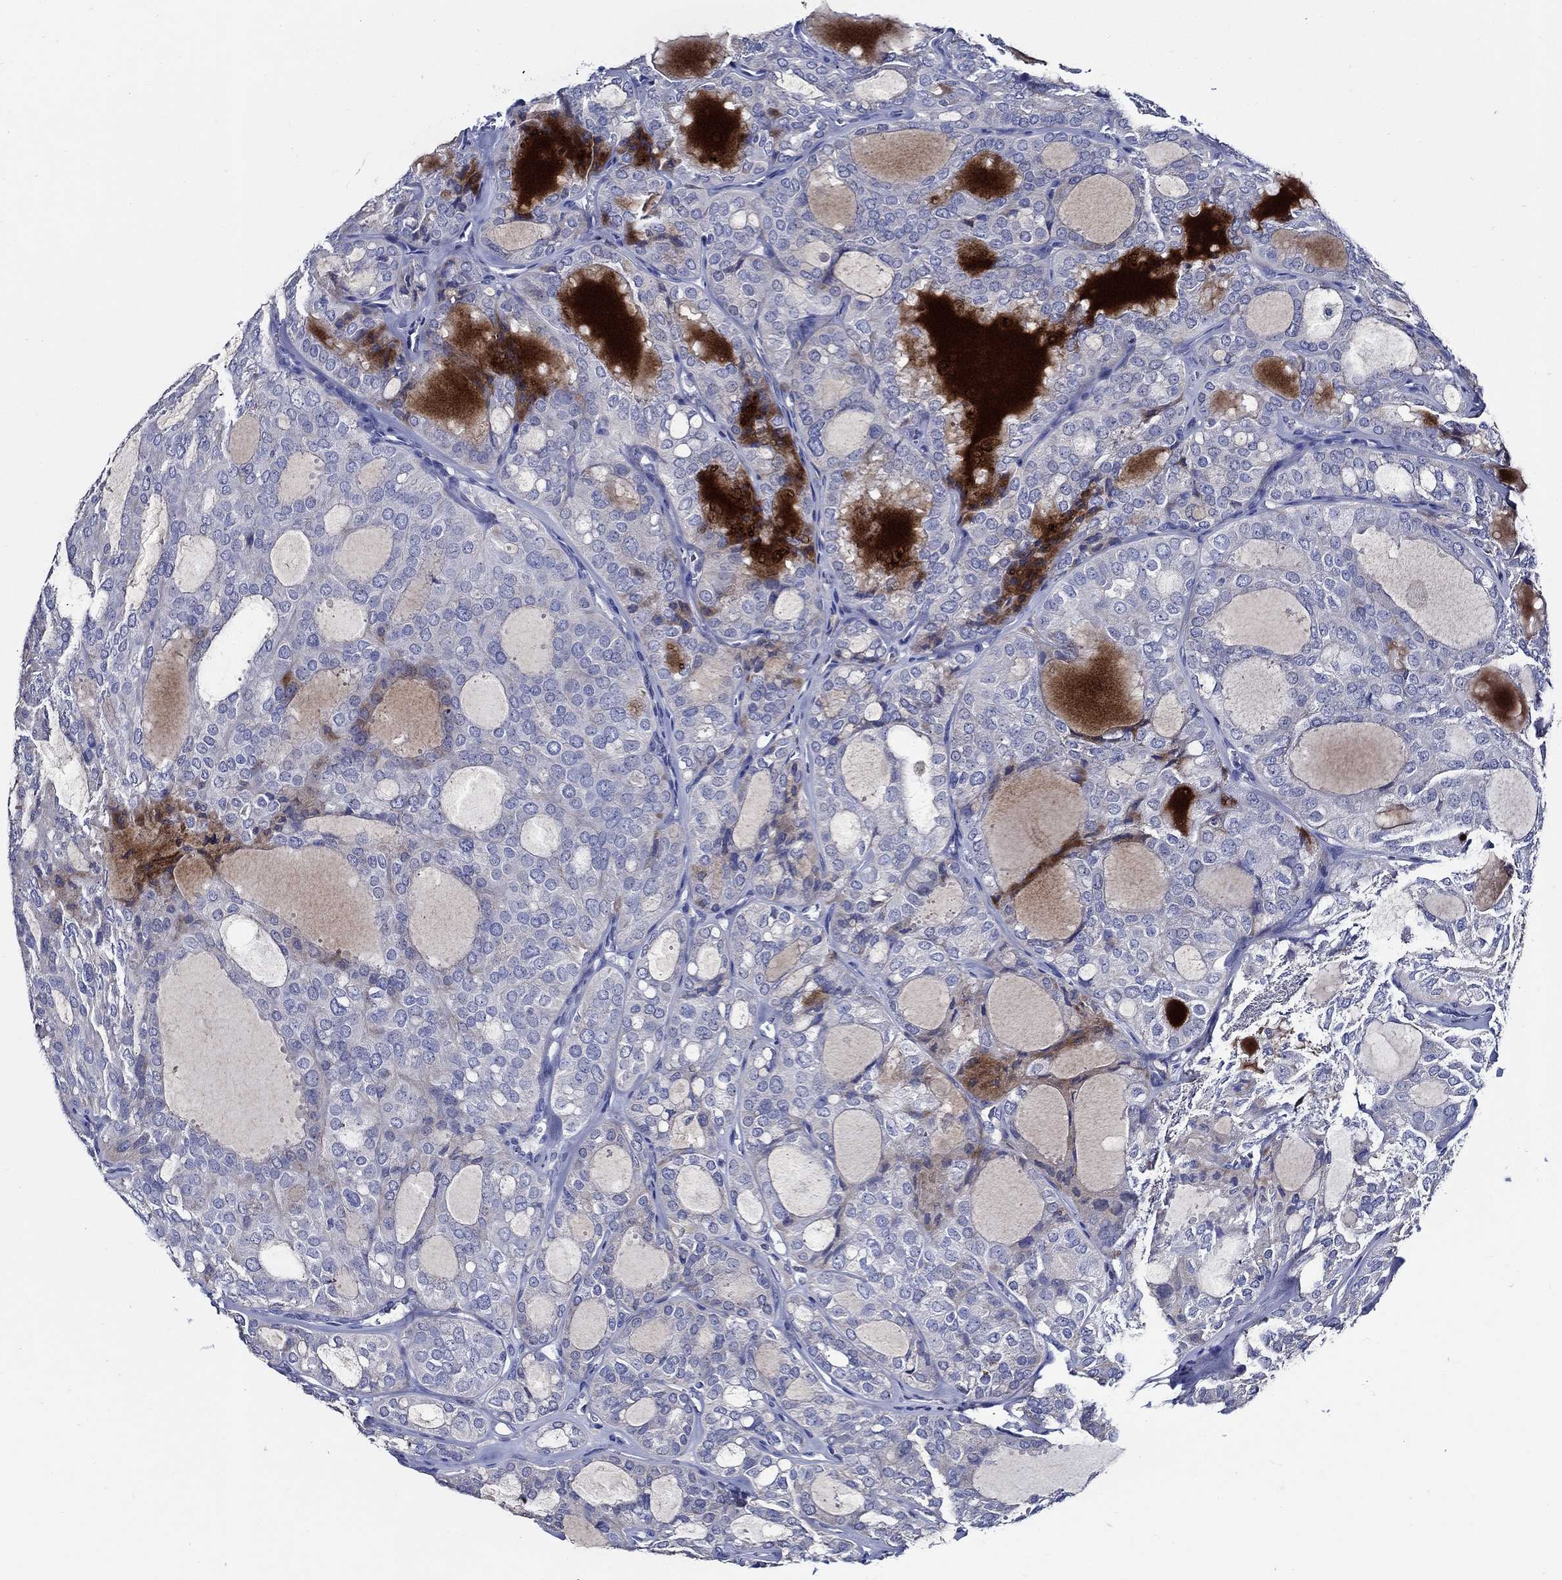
{"staining": {"intensity": "negative", "quantity": "none", "location": "none"}, "tissue": "thyroid cancer", "cell_type": "Tumor cells", "image_type": "cancer", "snomed": [{"axis": "morphology", "description": "Follicular adenoma carcinoma, NOS"}, {"axis": "topography", "description": "Thyroid gland"}], "caption": "Tumor cells are negative for protein expression in human follicular adenoma carcinoma (thyroid).", "gene": "SKOR1", "patient": {"sex": "male", "age": 75}}